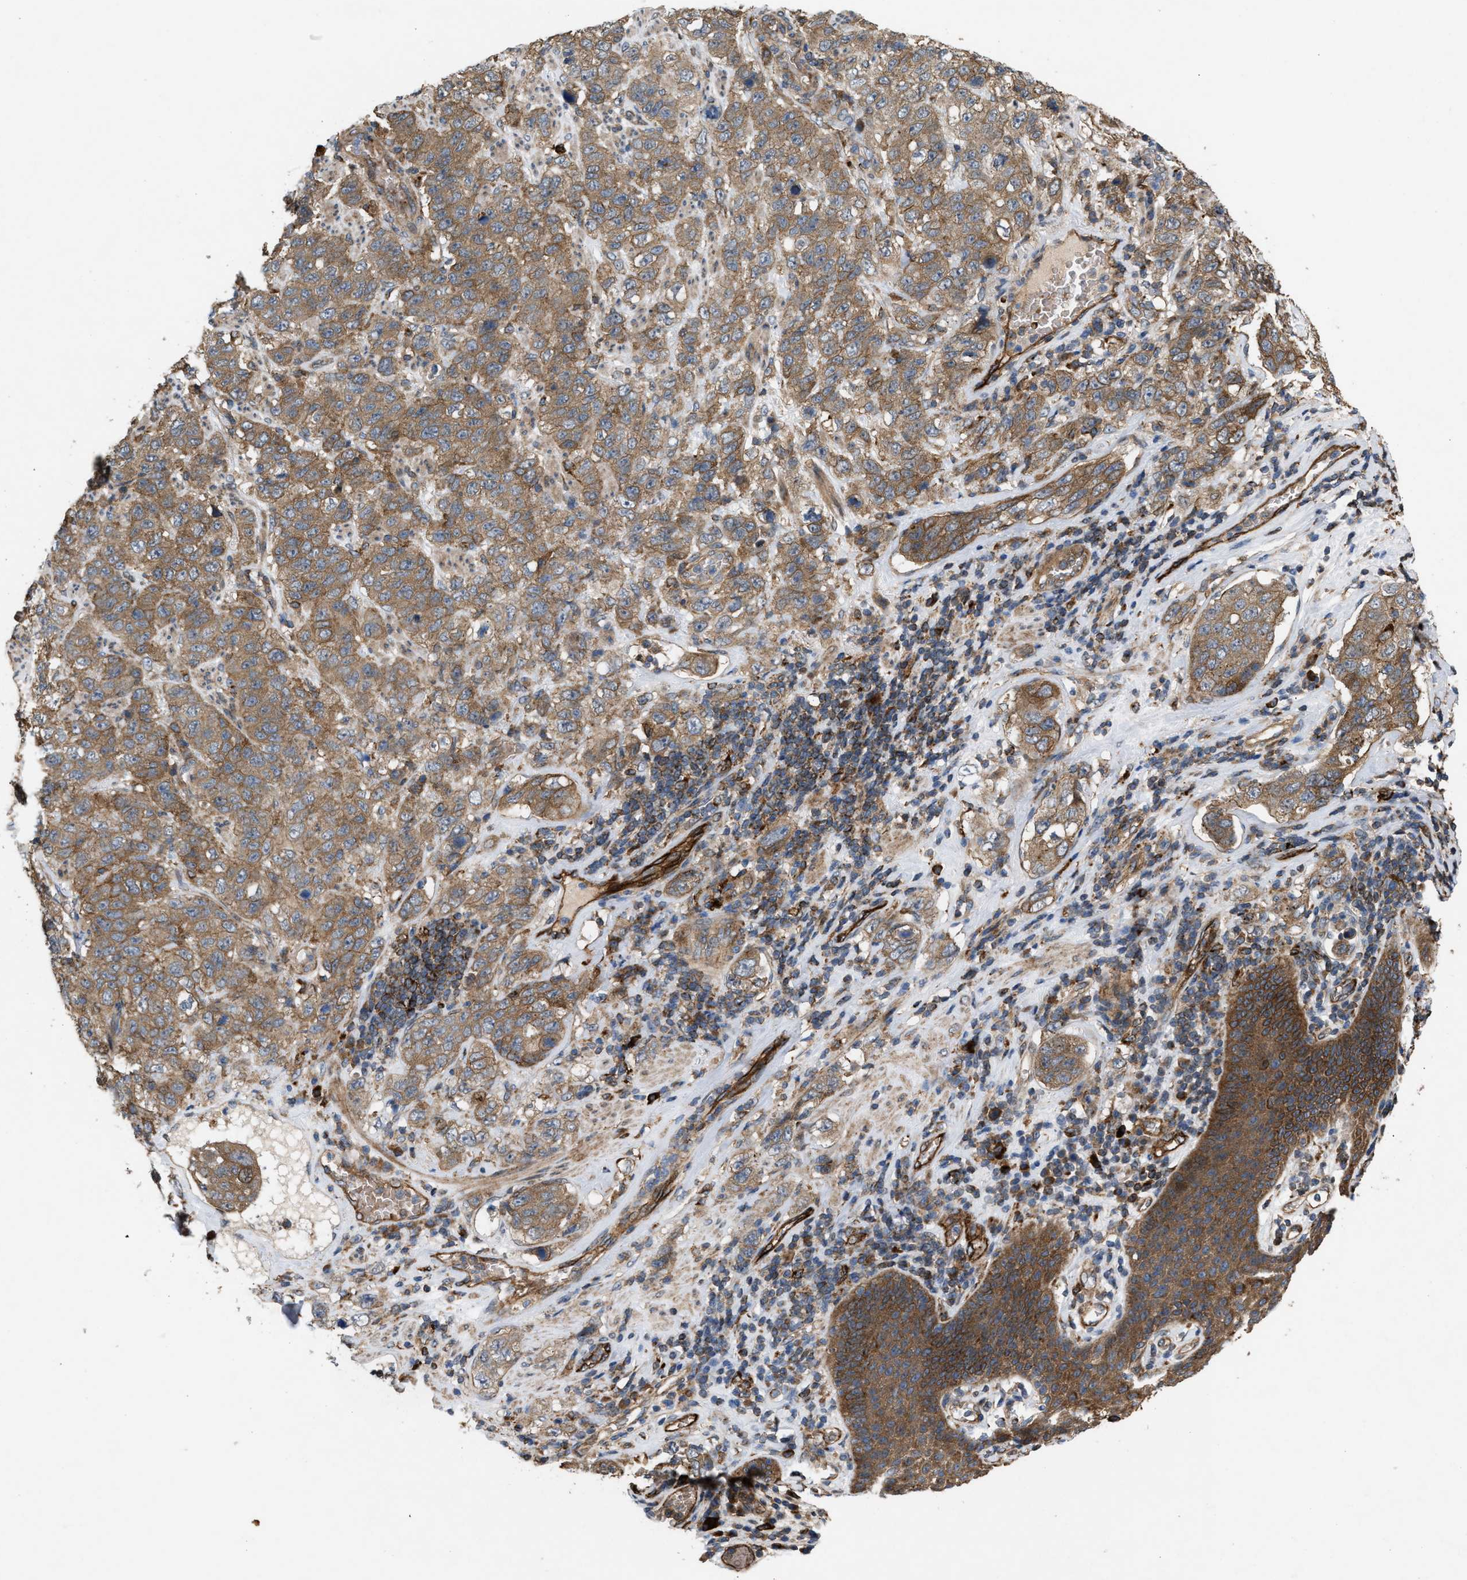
{"staining": {"intensity": "moderate", "quantity": ">75%", "location": "cytoplasmic/membranous"}, "tissue": "stomach cancer", "cell_type": "Tumor cells", "image_type": "cancer", "snomed": [{"axis": "morphology", "description": "Adenocarcinoma, NOS"}, {"axis": "topography", "description": "Stomach"}], "caption": "Brown immunohistochemical staining in human adenocarcinoma (stomach) displays moderate cytoplasmic/membranous positivity in approximately >75% of tumor cells. (DAB (3,3'-diaminobenzidine) = brown stain, brightfield microscopy at high magnification).", "gene": "GCC1", "patient": {"sex": "male", "age": 48}}